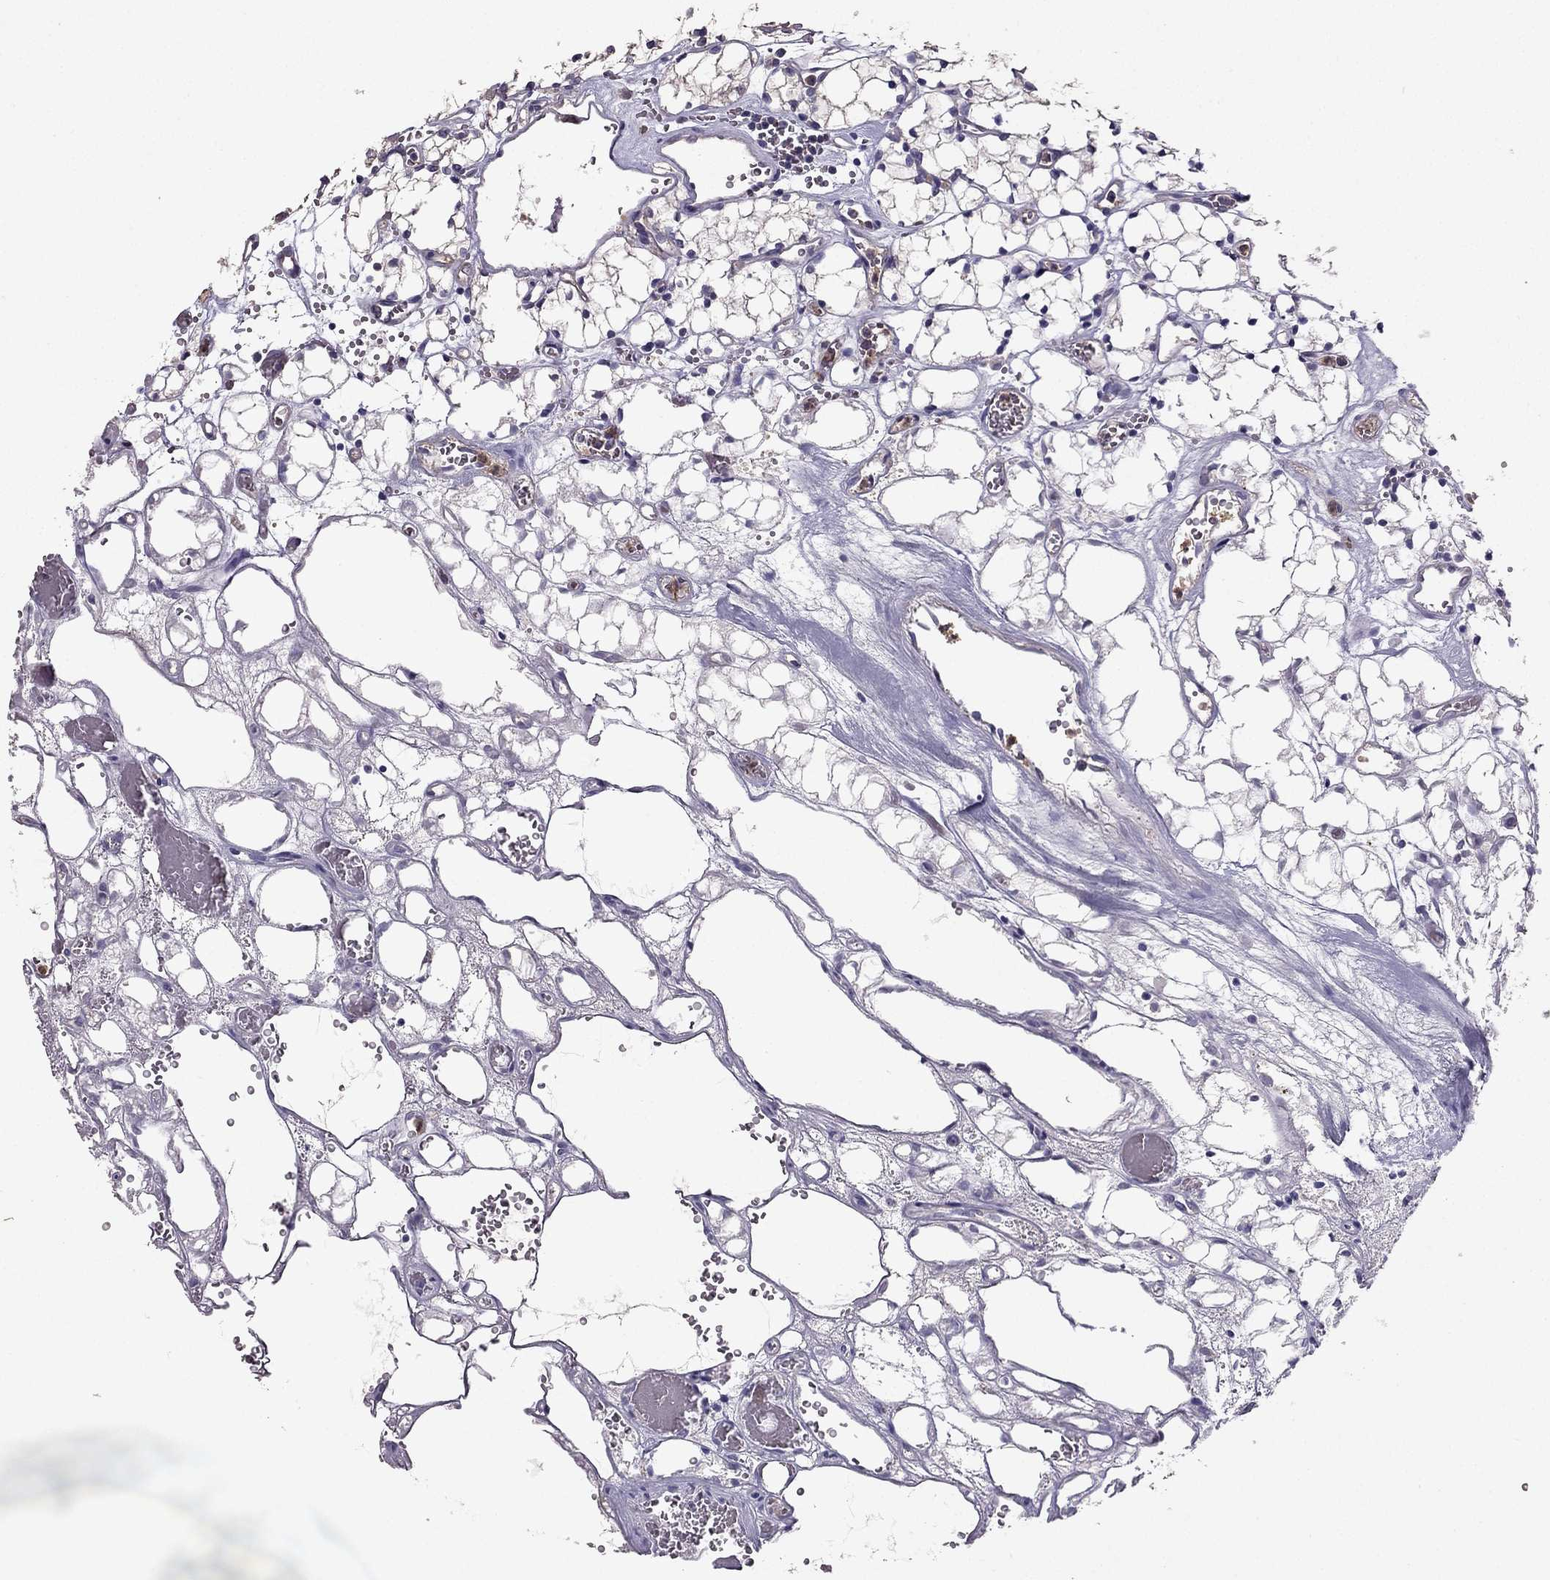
{"staining": {"intensity": "negative", "quantity": "none", "location": "none"}, "tissue": "renal cancer", "cell_type": "Tumor cells", "image_type": "cancer", "snomed": [{"axis": "morphology", "description": "Adenocarcinoma, NOS"}, {"axis": "topography", "description": "Kidney"}], "caption": "DAB immunohistochemical staining of human renal cancer (adenocarcinoma) reveals no significant positivity in tumor cells. The staining is performed using DAB (3,3'-diaminobenzidine) brown chromogen with nuclei counter-stained in using hematoxylin.", "gene": "RFLNB", "patient": {"sex": "female", "age": 69}}